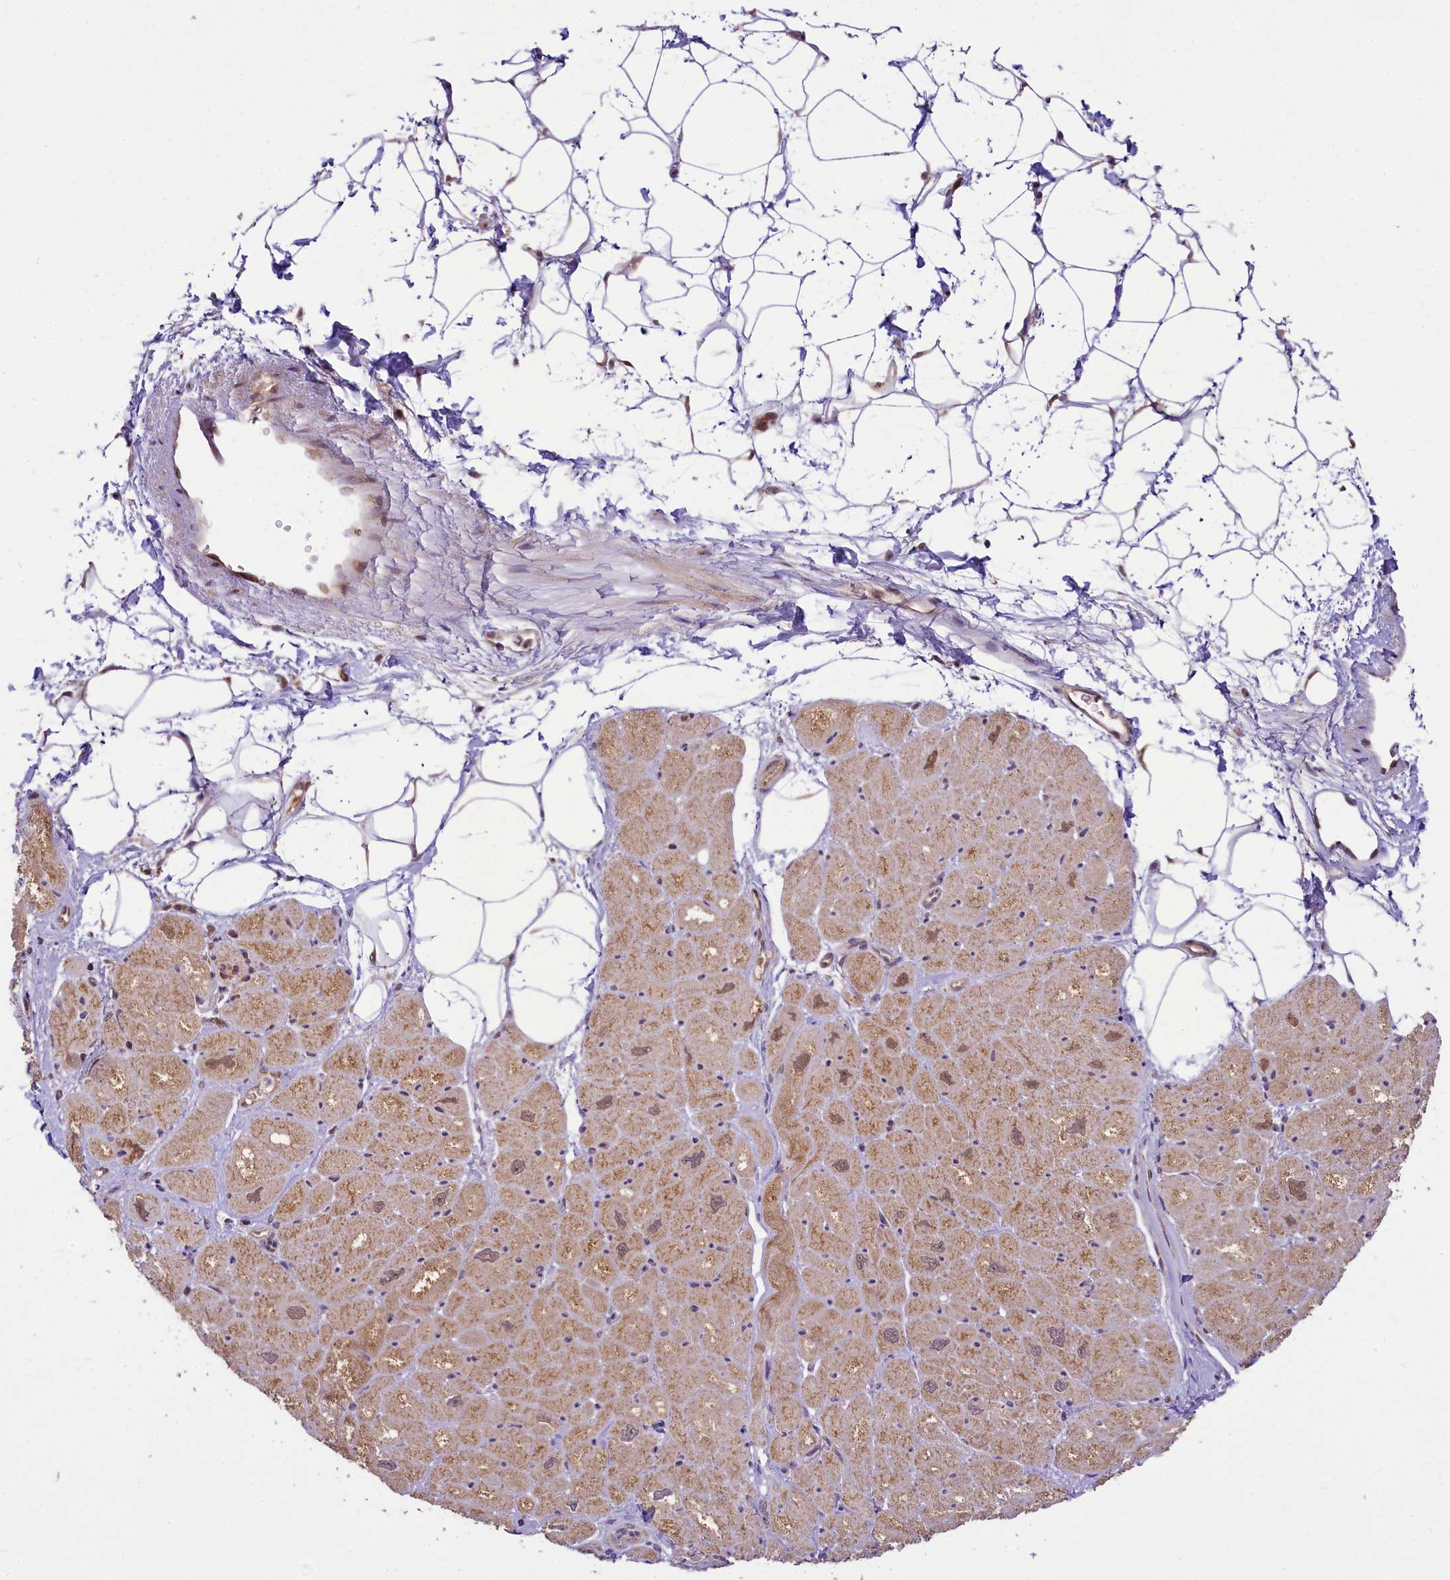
{"staining": {"intensity": "moderate", "quantity": "<25%", "location": "cytoplasmic/membranous,nuclear"}, "tissue": "heart muscle", "cell_type": "Cardiomyocytes", "image_type": "normal", "snomed": [{"axis": "morphology", "description": "Normal tissue, NOS"}, {"axis": "topography", "description": "Heart"}], "caption": "The photomicrograph demonstrates a brown stain indicating the presence of a protein in the cytoplasmic/membranous,nuclear of cardiomyocytes in heart muscle. (DAB = brown stain, brightfield microscopy at high magnification).", "gene": "PAF1", "patient": {"sex": "male", "age": 50}}